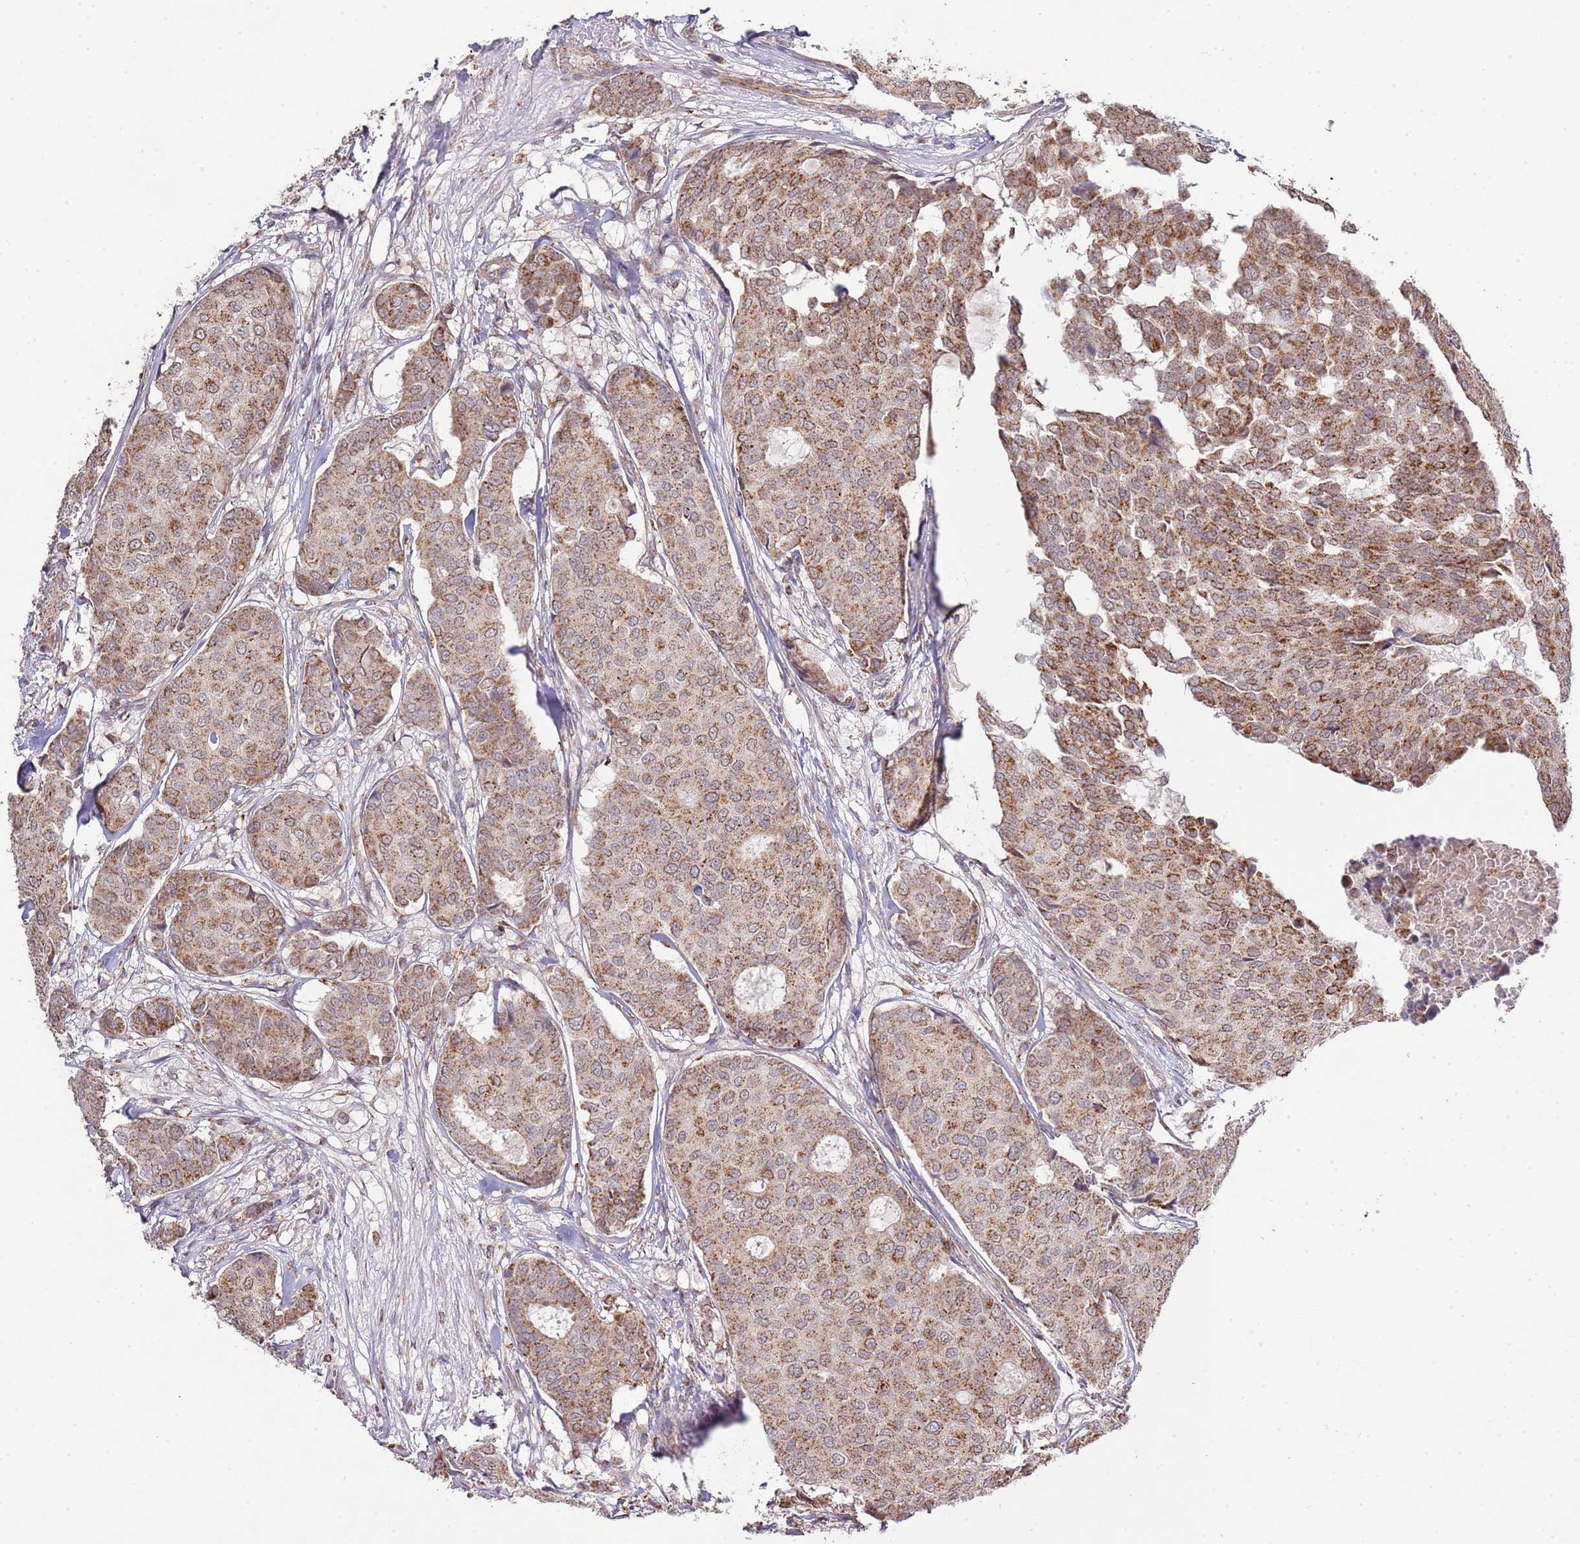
{"staining": {"intensity": "moderate", "quantity": ">75%", "location": "cytoplasmic/membranous"}, "tissue": "breast cancer", "cell_type": "Tumor cells", "image_type": "cancer", "snomed": [{"axis": "morphology", "description": "Duct carcinoma"}, {"axis": "topography", "description": "Breast"}], "caption": "The photomicrograph reveals staining of breast cancer (invasive ductal carcinoma), revealing moderate cytoplasmic/membranous protein expression (brown color) within tumor cells.", "gene": "IVD", "patient": {"sex": "female", "age": 75}}